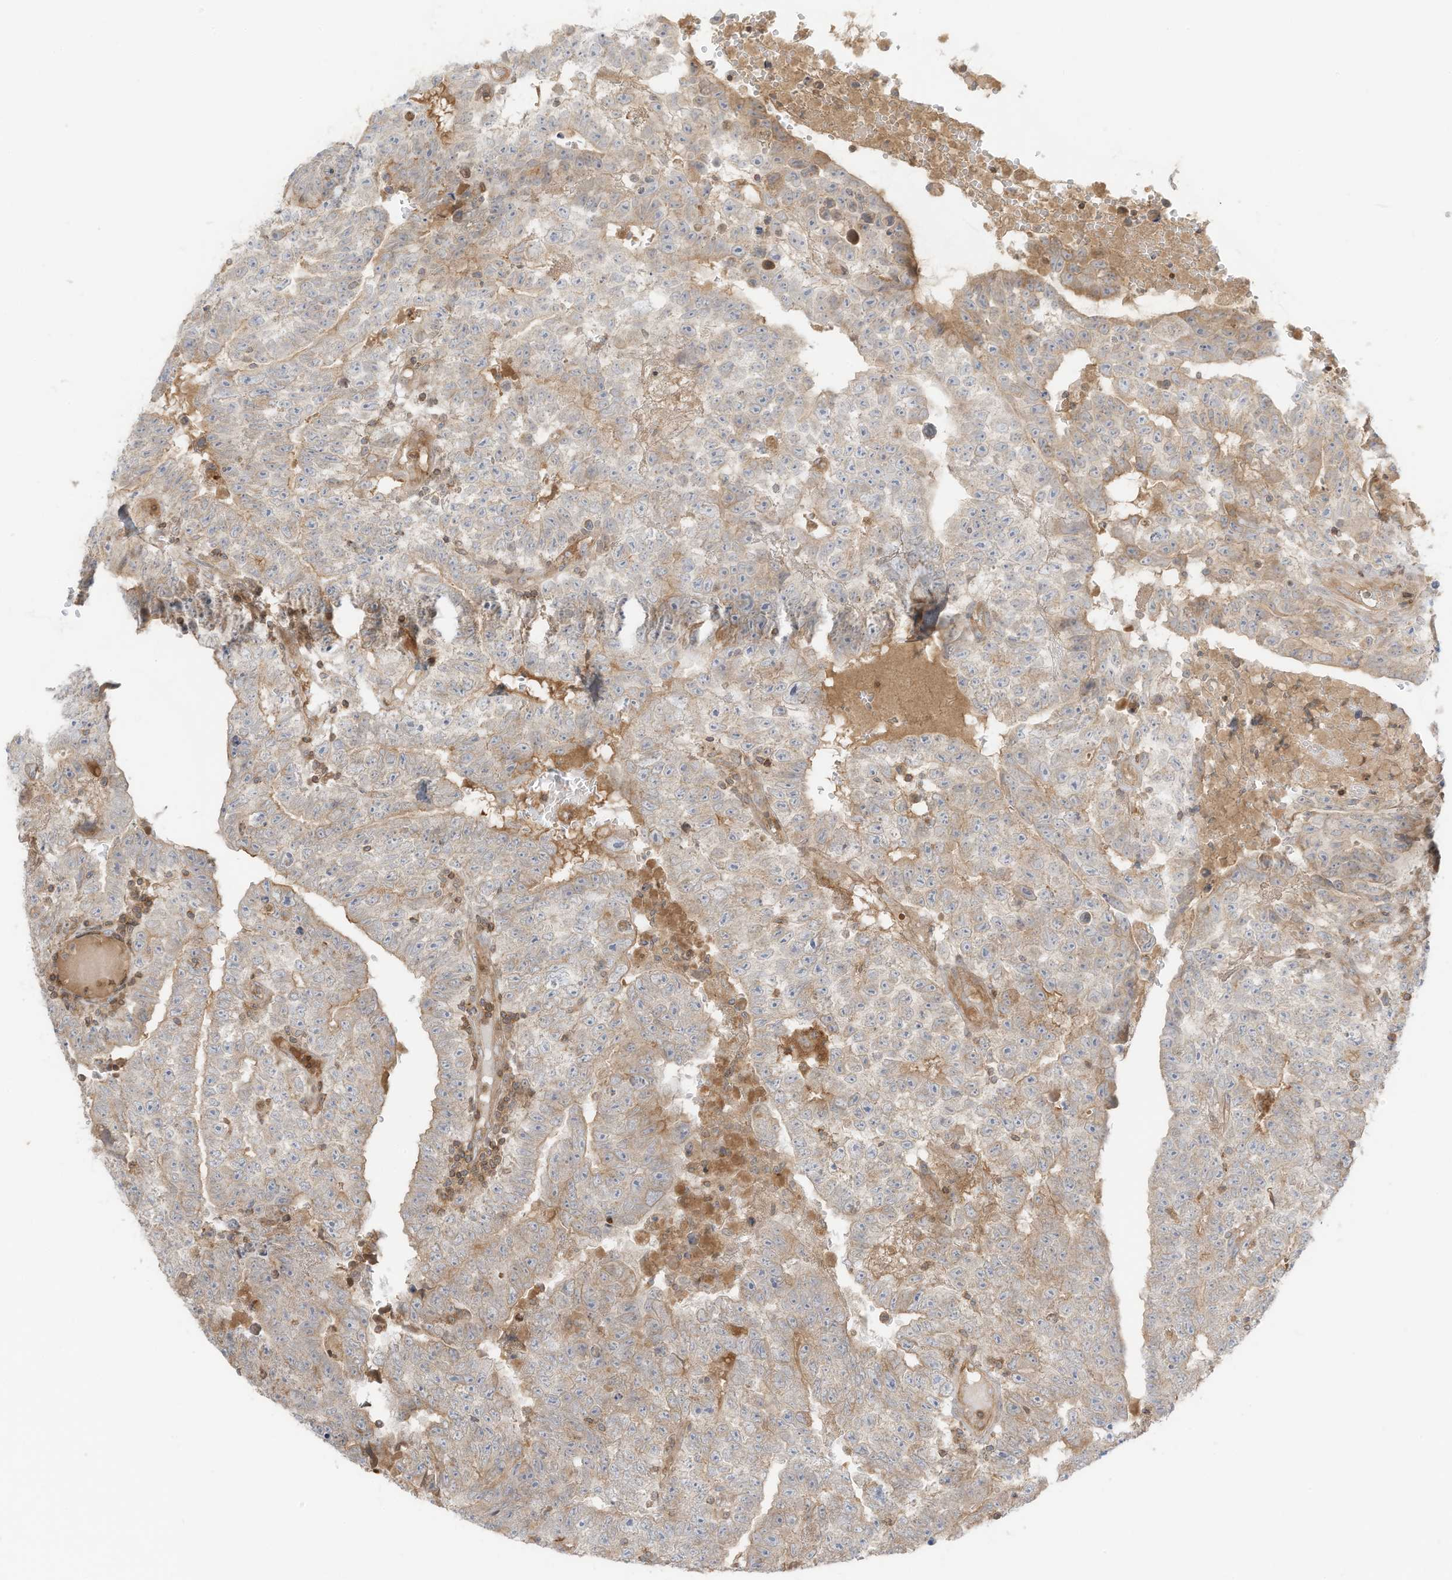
{"staining": {"intensity": "weak", "quantity": "25%-75%", "location": "cytoplasmic/membranous"}, "tissue": "testis cancer", "cell_type": "Tumor cells", "image_type": "cancer", "snomed": [{"axis": "morphology", "description": "Carcinoma, Embryonal, NOS"}, {"axis": "topography", "description": "Testis"}], "caption": "Testis cancer tissue exhibits weak cytoplasmic/membranous expression in approximately 25%-75% of tumor cells", "gene": "SLC25A12", "patient": {"sex": "male", "age": 25}}